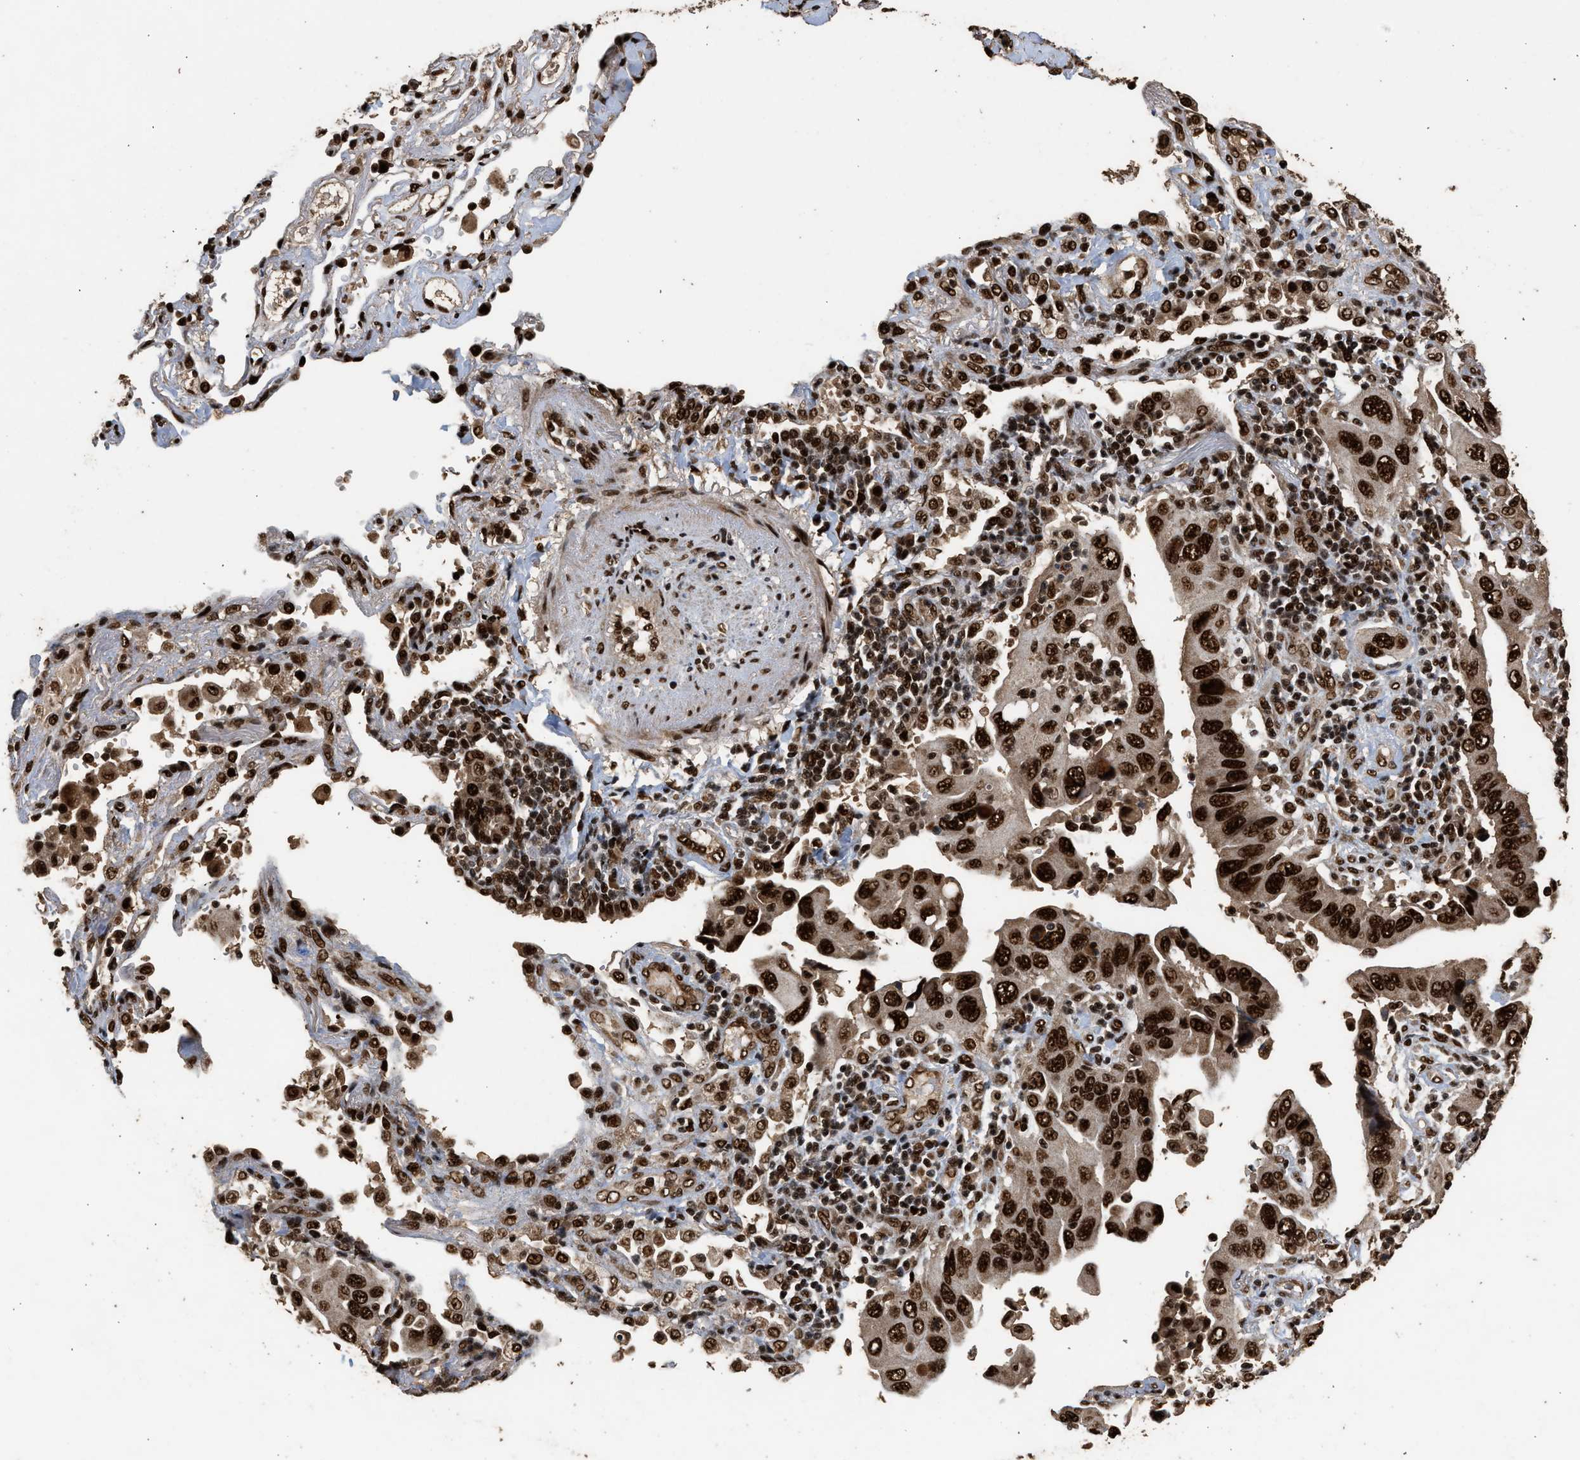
{"staining": {"intensity": "strong", "quantity": ">75%", "location": "nuclear"}, "tissue": "lung cancer", "cell_type": "Tumor cells", "image_type": "cancer", "snomed": [{"axis": "morphology", "description": "Adenocarcinoma, NOS"}, {"axis": "topography", "description": "Lung"}], "caption": "A histopathology image of human lung cancer stained for a protein displays strong nuclear brown staining in tumor cells. (IHC, brightfield microscopy, high magnification).", "gene": "PPP4R3B", "patient": {"sex": "female", "age": 65}}